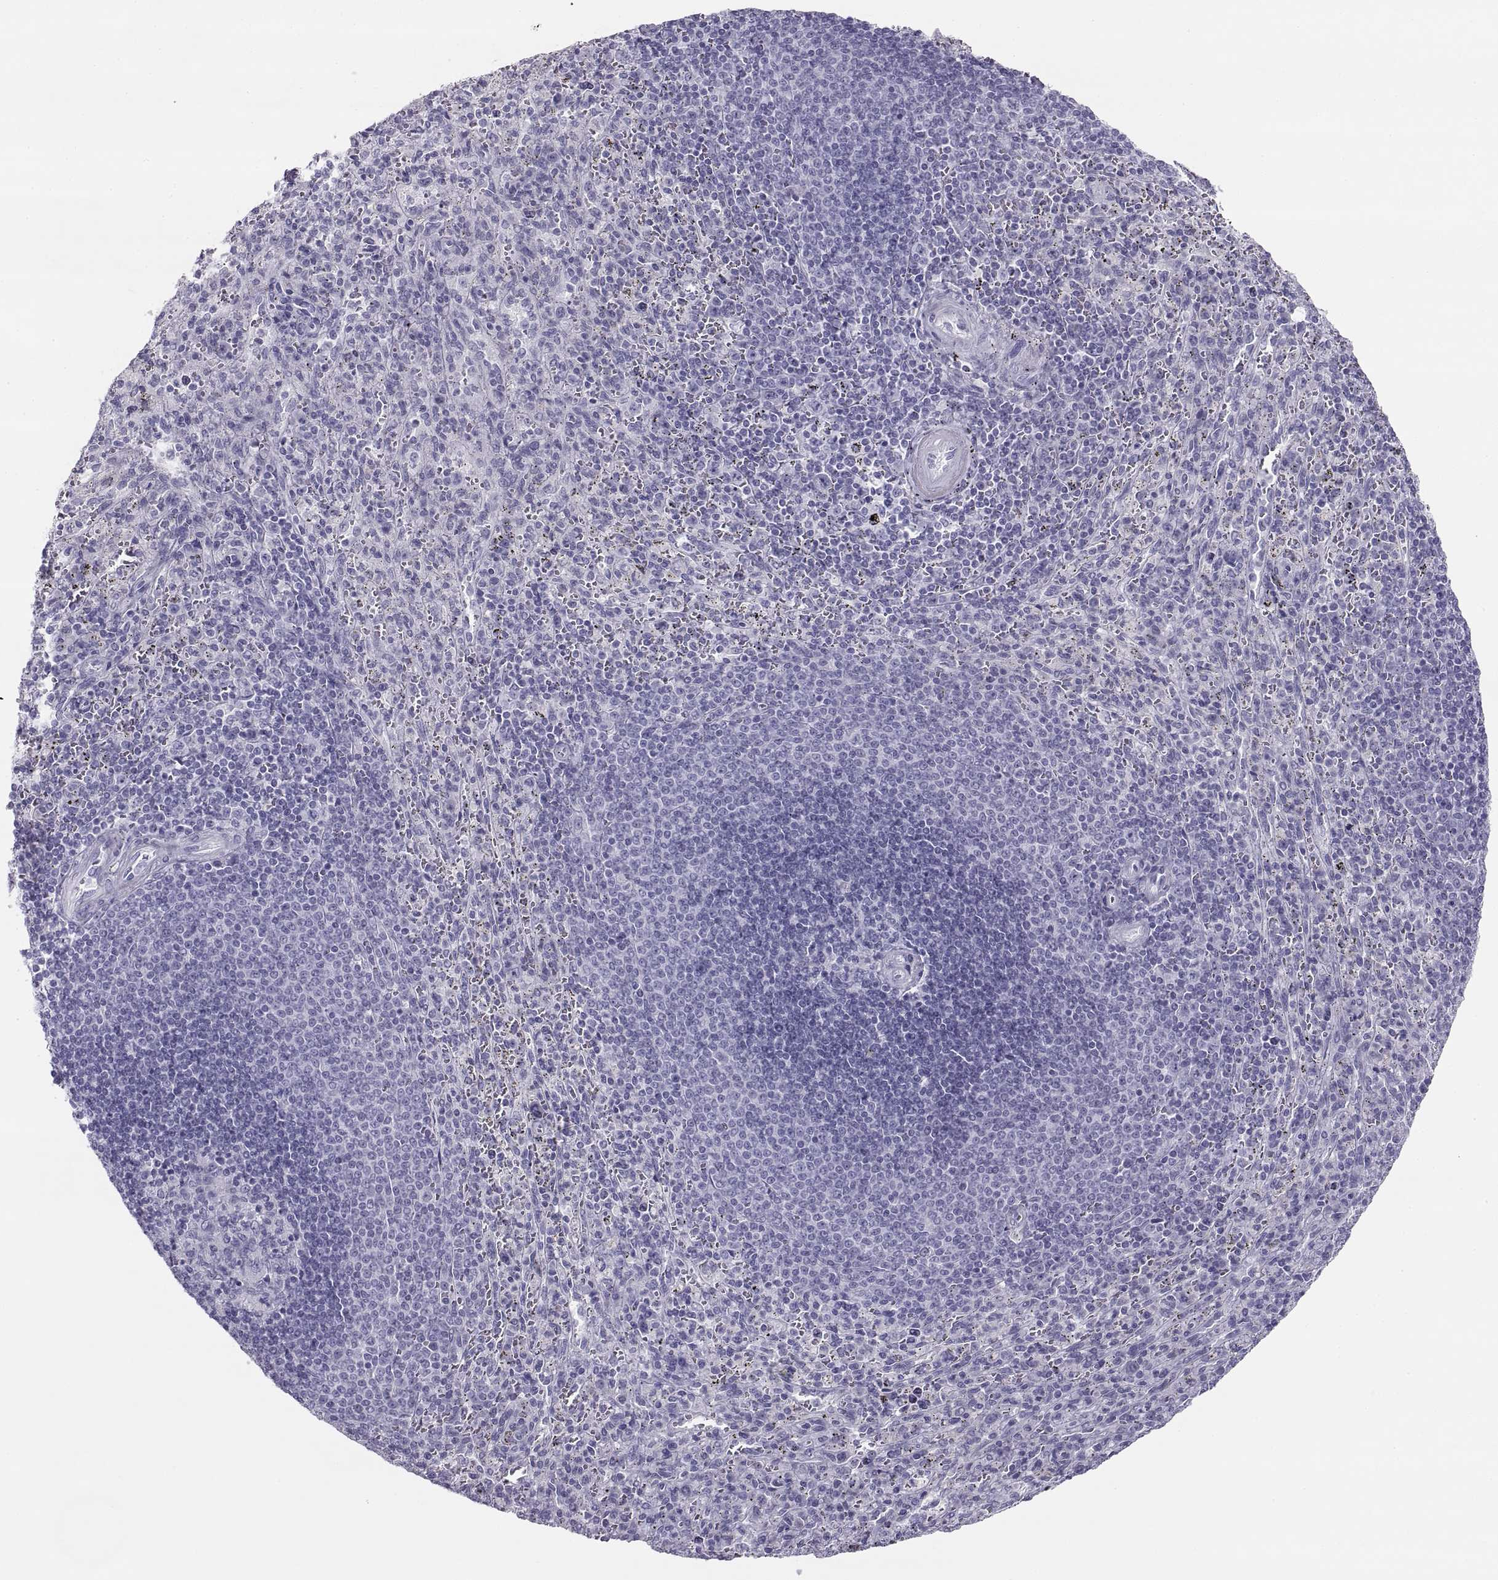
{"staining": {"intensity": "negative", "quantity": "none", "location": "none"}, "tissue": "spleen", "cell_type": "Cells in red pulp", "image_type": "normal", "snomed": [{"axis": "morphology", "description": "Normal tissue, NOS"}, {"axis": "topography", "description": "Spleen"}], "caption": "This is a photomicrograph of immunohistochemistry staining of benign spleen, which shows no positivity in cells in red pulp. Brightfield microscopy of immunohistochemistry stained with DAB (brown) and hematoxylin (blue), captured at high magnification.", "gene": "SEMG1", "patient": {"sex": "male", "age": 57}}